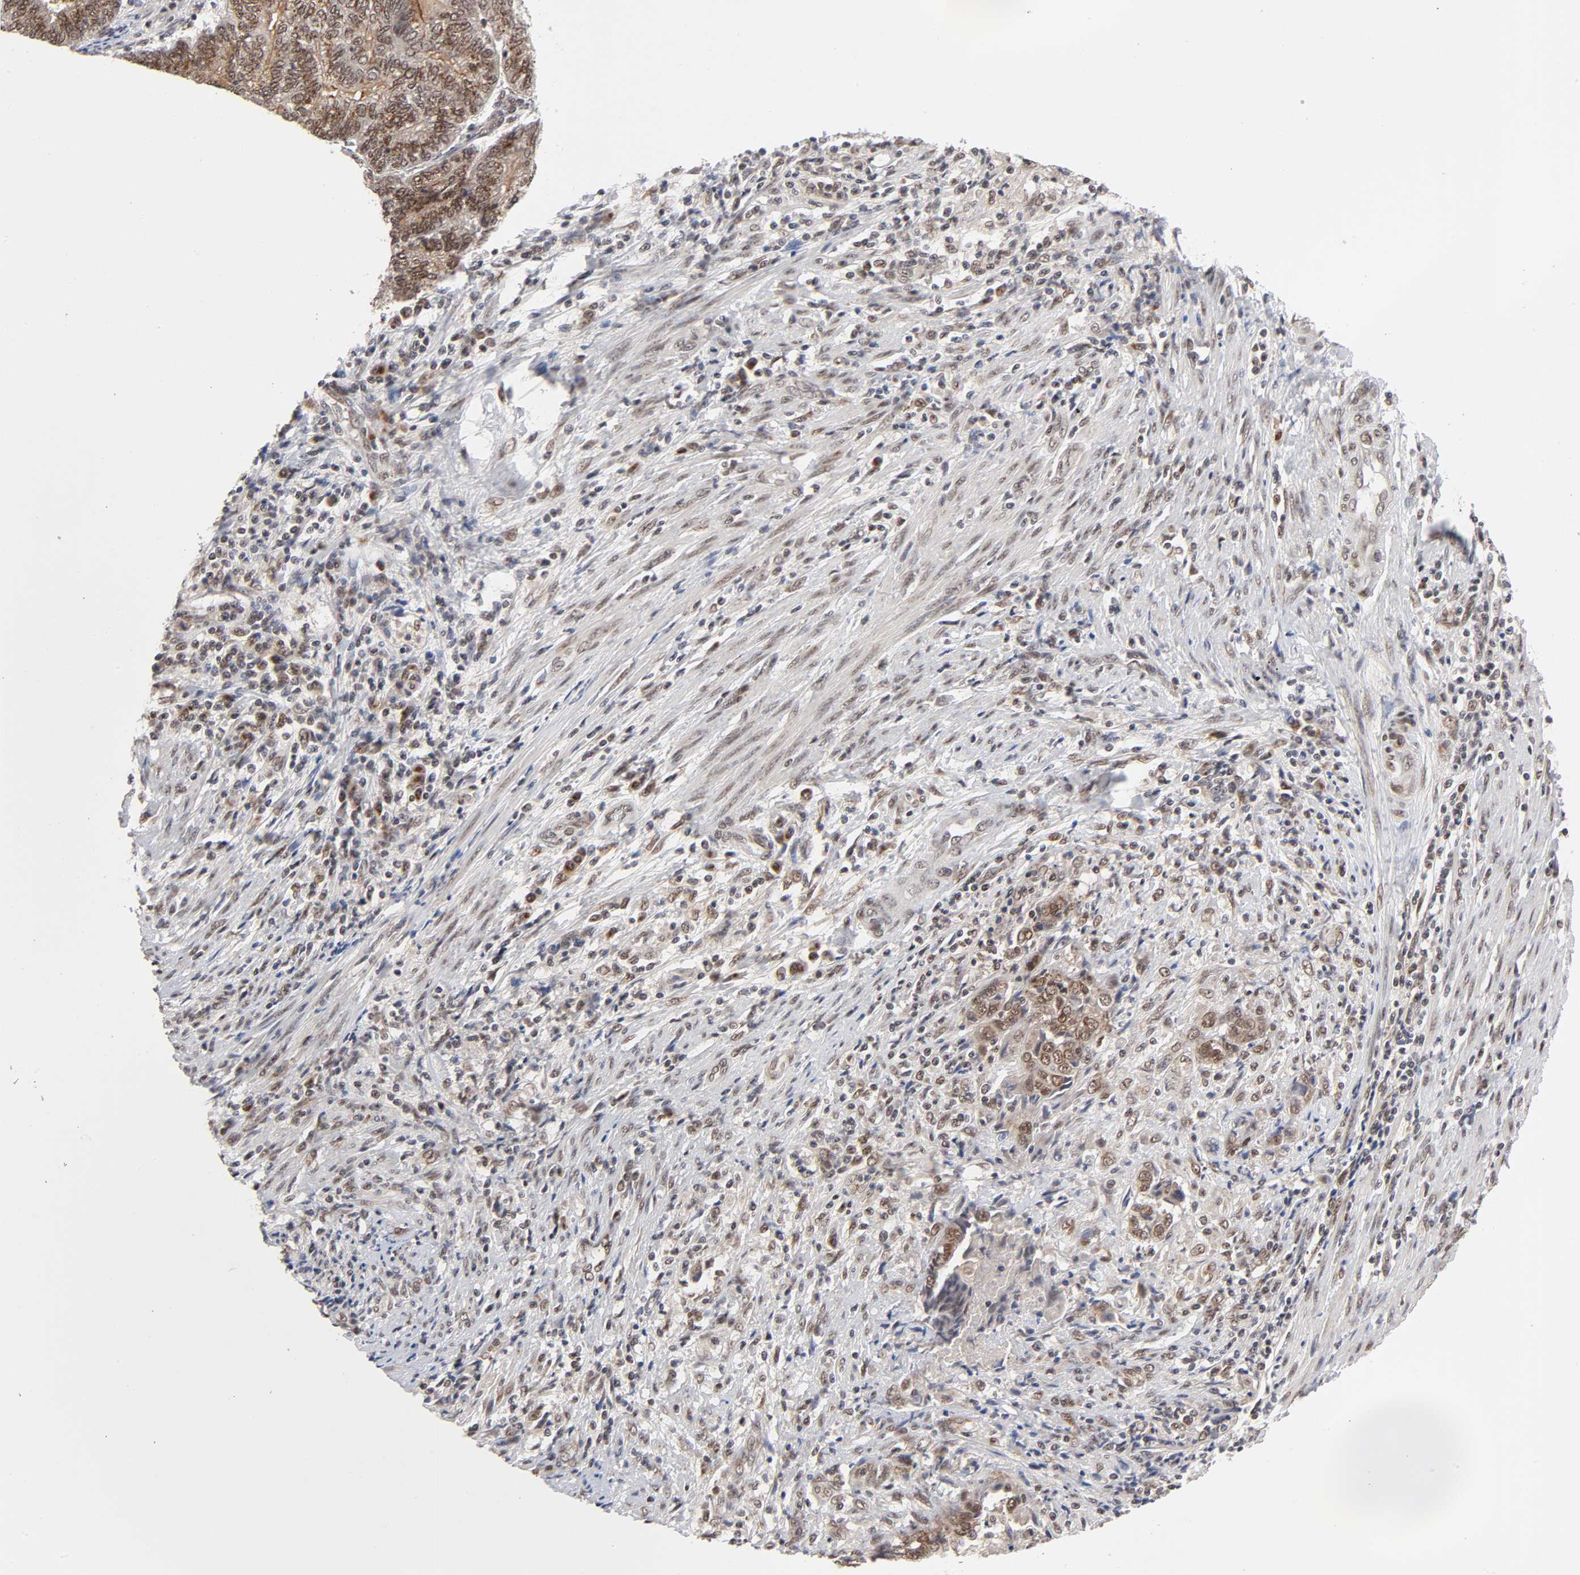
{"staining": {"intensity": "strong", "quantity": ">75%", "location": "cytoplasmic/membranous,nuclear"}, "tissue": "endometrial cancer", "cell_type": "Tumor cells", "image_type": "cancer", "snomed": [{"axis": "morphology", "description": "Adenocarcinoma, NOS"}, {"axis": "topography", "description": "Uterus"}, {"axis": "topography", "description": "Endometrium"}], "caption": "Immunohistochemistry of endometrial cancer reveals high levels of strong cytoplasmic/membranous and nuclear positivity in approximately >75% of tumor cells.", "gene": "EP300", "patient": {"sex": "female", "age": 70}}